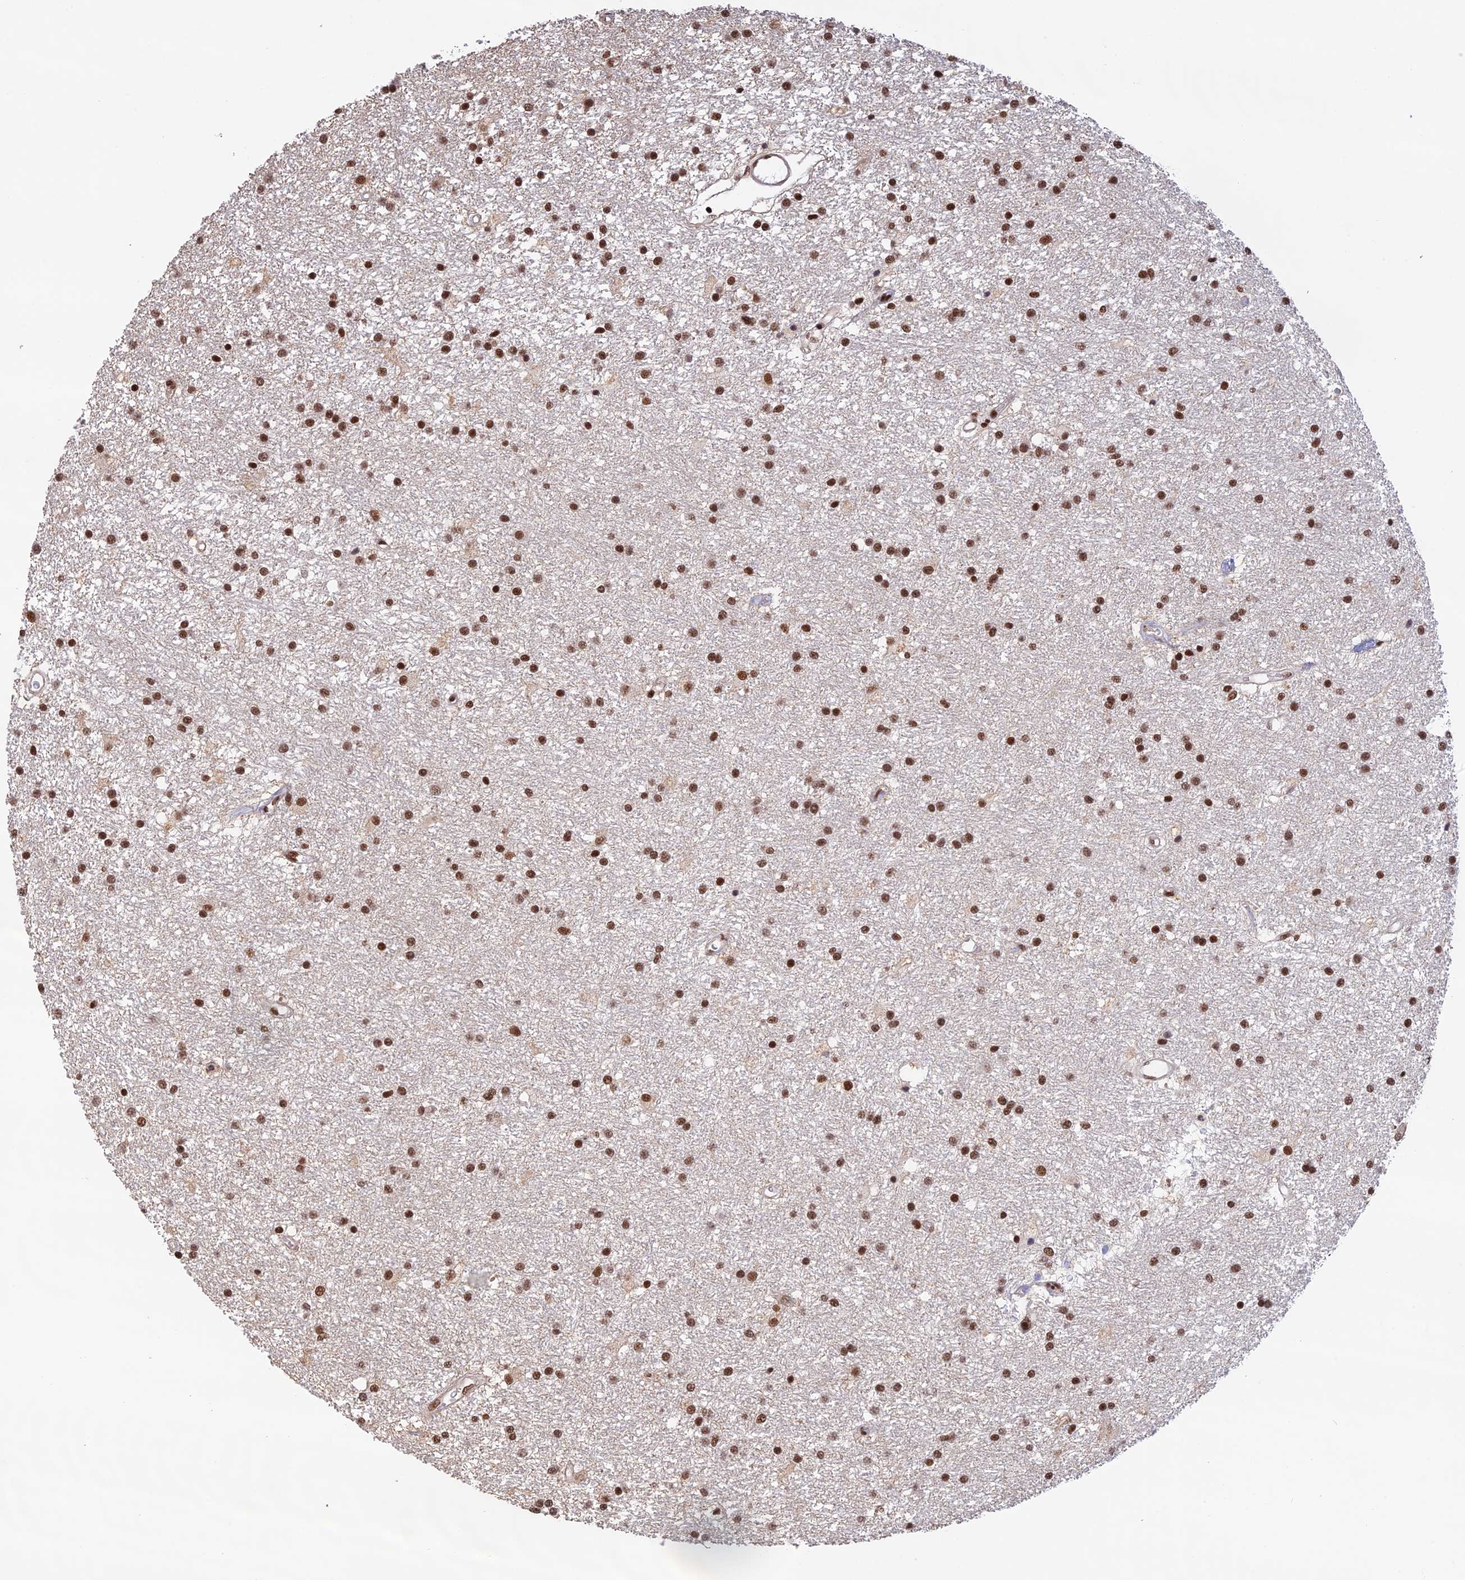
{"staining": {"intensity": "strong", "quantity": ">75%", "location": "nuclear"}, "tissue": "glioma", "cell_type": "Tumor cells", "image_type": "cancer", "snomed": [{"axis": "morphology", "description": "Glioma, malignant, High grade"}, {"axis": "topography", "description": "Brain"}], "caption": "Glioma was stained to show a protein in brown. There is high levels of strong nuclear positivity in approximately >75% of tumor cells.", "gene": "THAP11", "patient": {"sex": "male", "age": 77}}